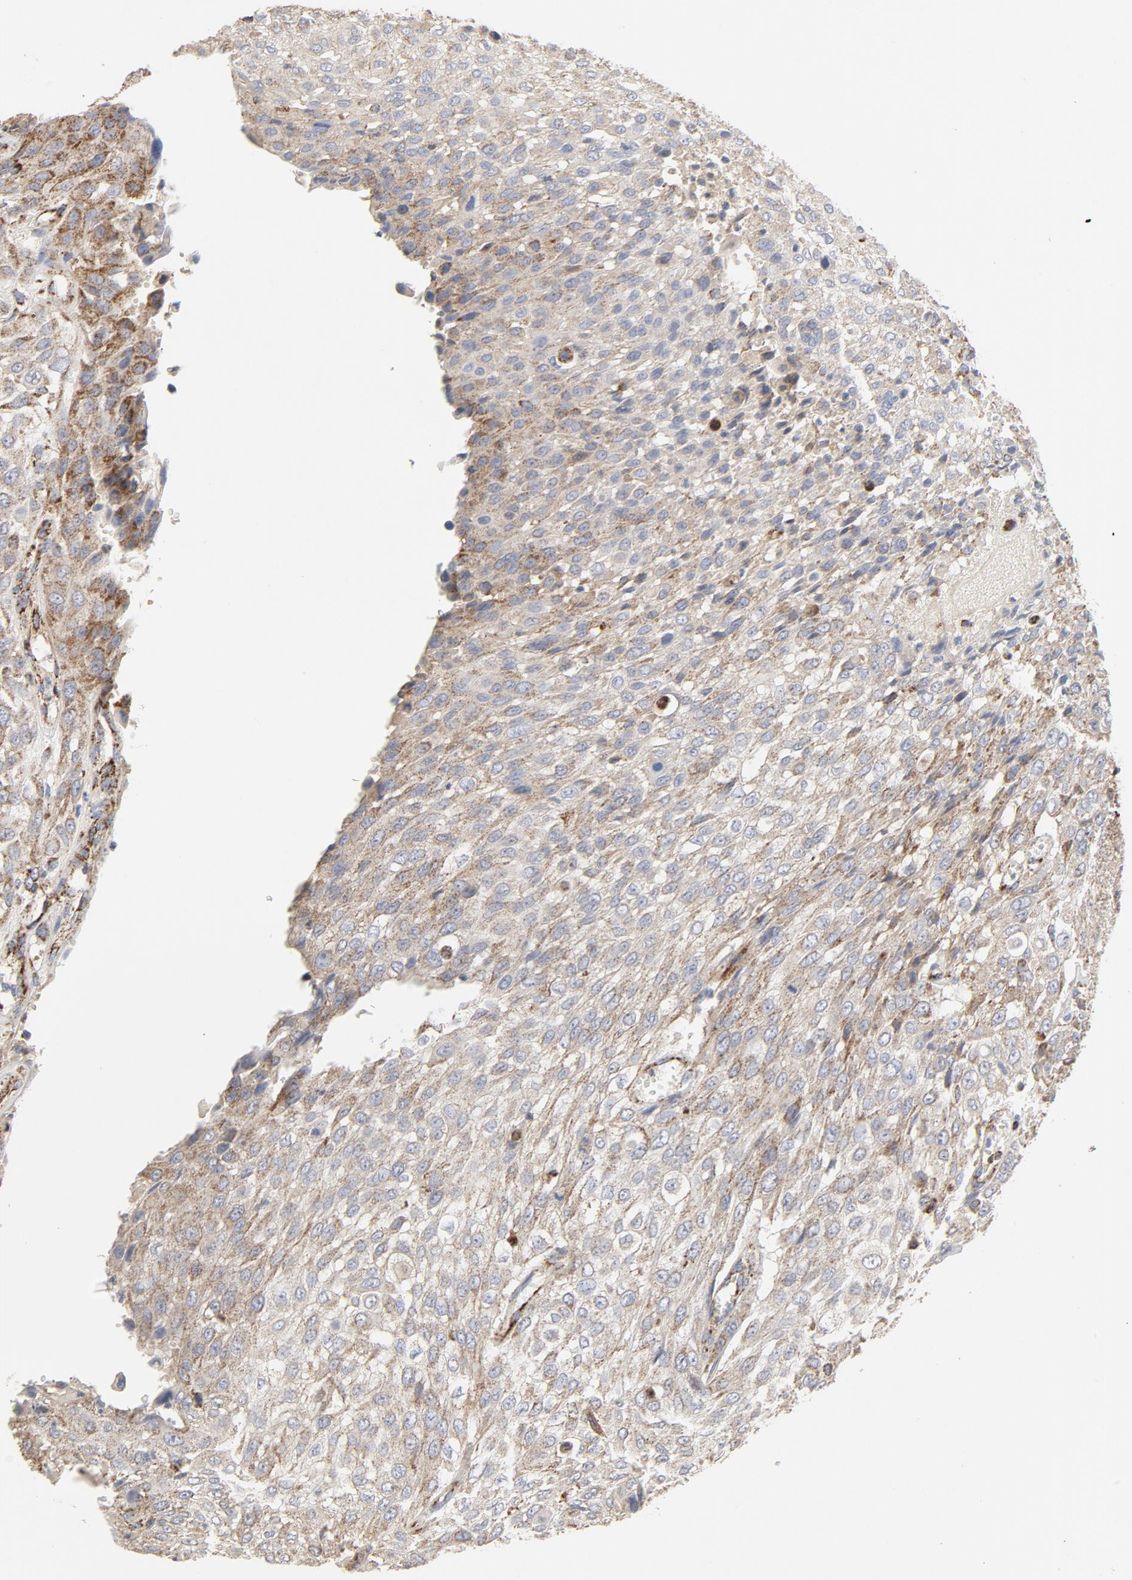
{"staining": {"intensity": "moderate", "quantity": "25%-75%", "location": "cytoplasmic/membranous"}, "tissue": "urothelial cancer", "cell_type": "Tumor cells", "image_type": "cancer", "snomed": [{"axis": "morphology", "description": "Urothelial carcinoma, High grade"}, {"axis": "topography", "description": "Urinary bladder"}], "caption": "The histopathology image reveals a brown stain indicating the presence of a protein in the cytoplasmic/membranous of tumor cells in high-grade urothelial carcinoma.", "gene": "PCNX4", "patient": {"sex": "male", "age": 57}}